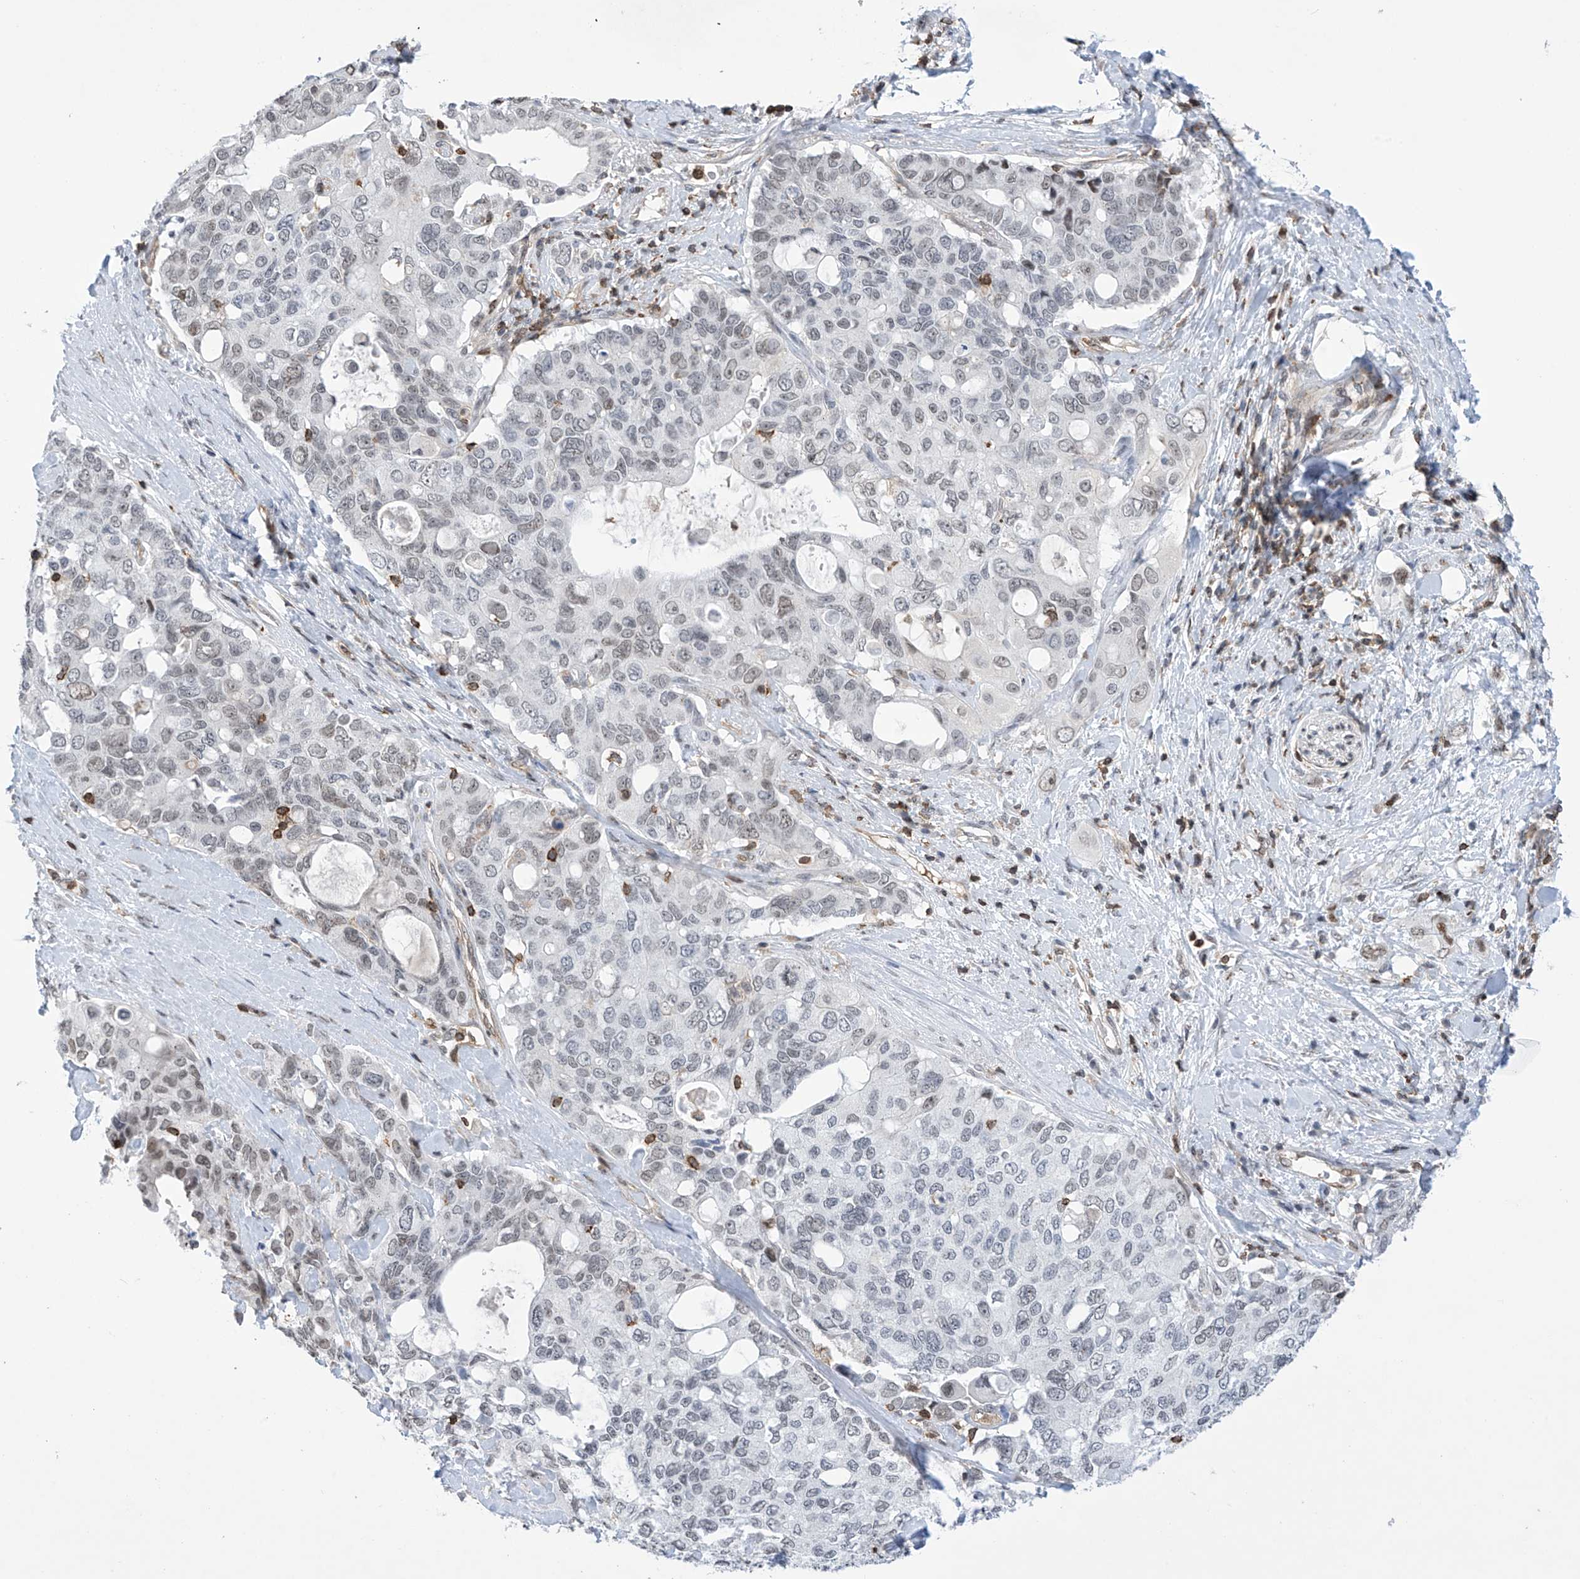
{"staining": {"intensity": "weak", "quantity": "25%-75%", "location": "nuclear"}, "tissue": "pancreatic cancer", "cell_type": "Tumor cells", "image_type": "cancer", "snomed": [{"axis": "morphology", "description": "Adenocarcinoma, NOS"}, {"axis": "topography", "description": "Pancreas"}], "caption": "A brown stain shows weak nuclear expression of a protein in pancreatic cancer tumor cells. The protein is stained brown, and the nuclei are stained in blue (DAB (3,3'-diaminobenzidine) IHC with brightfield microscopy, high magnification).", "gene": "MSL3", "patient": {"sex": "female", "age": 56}}